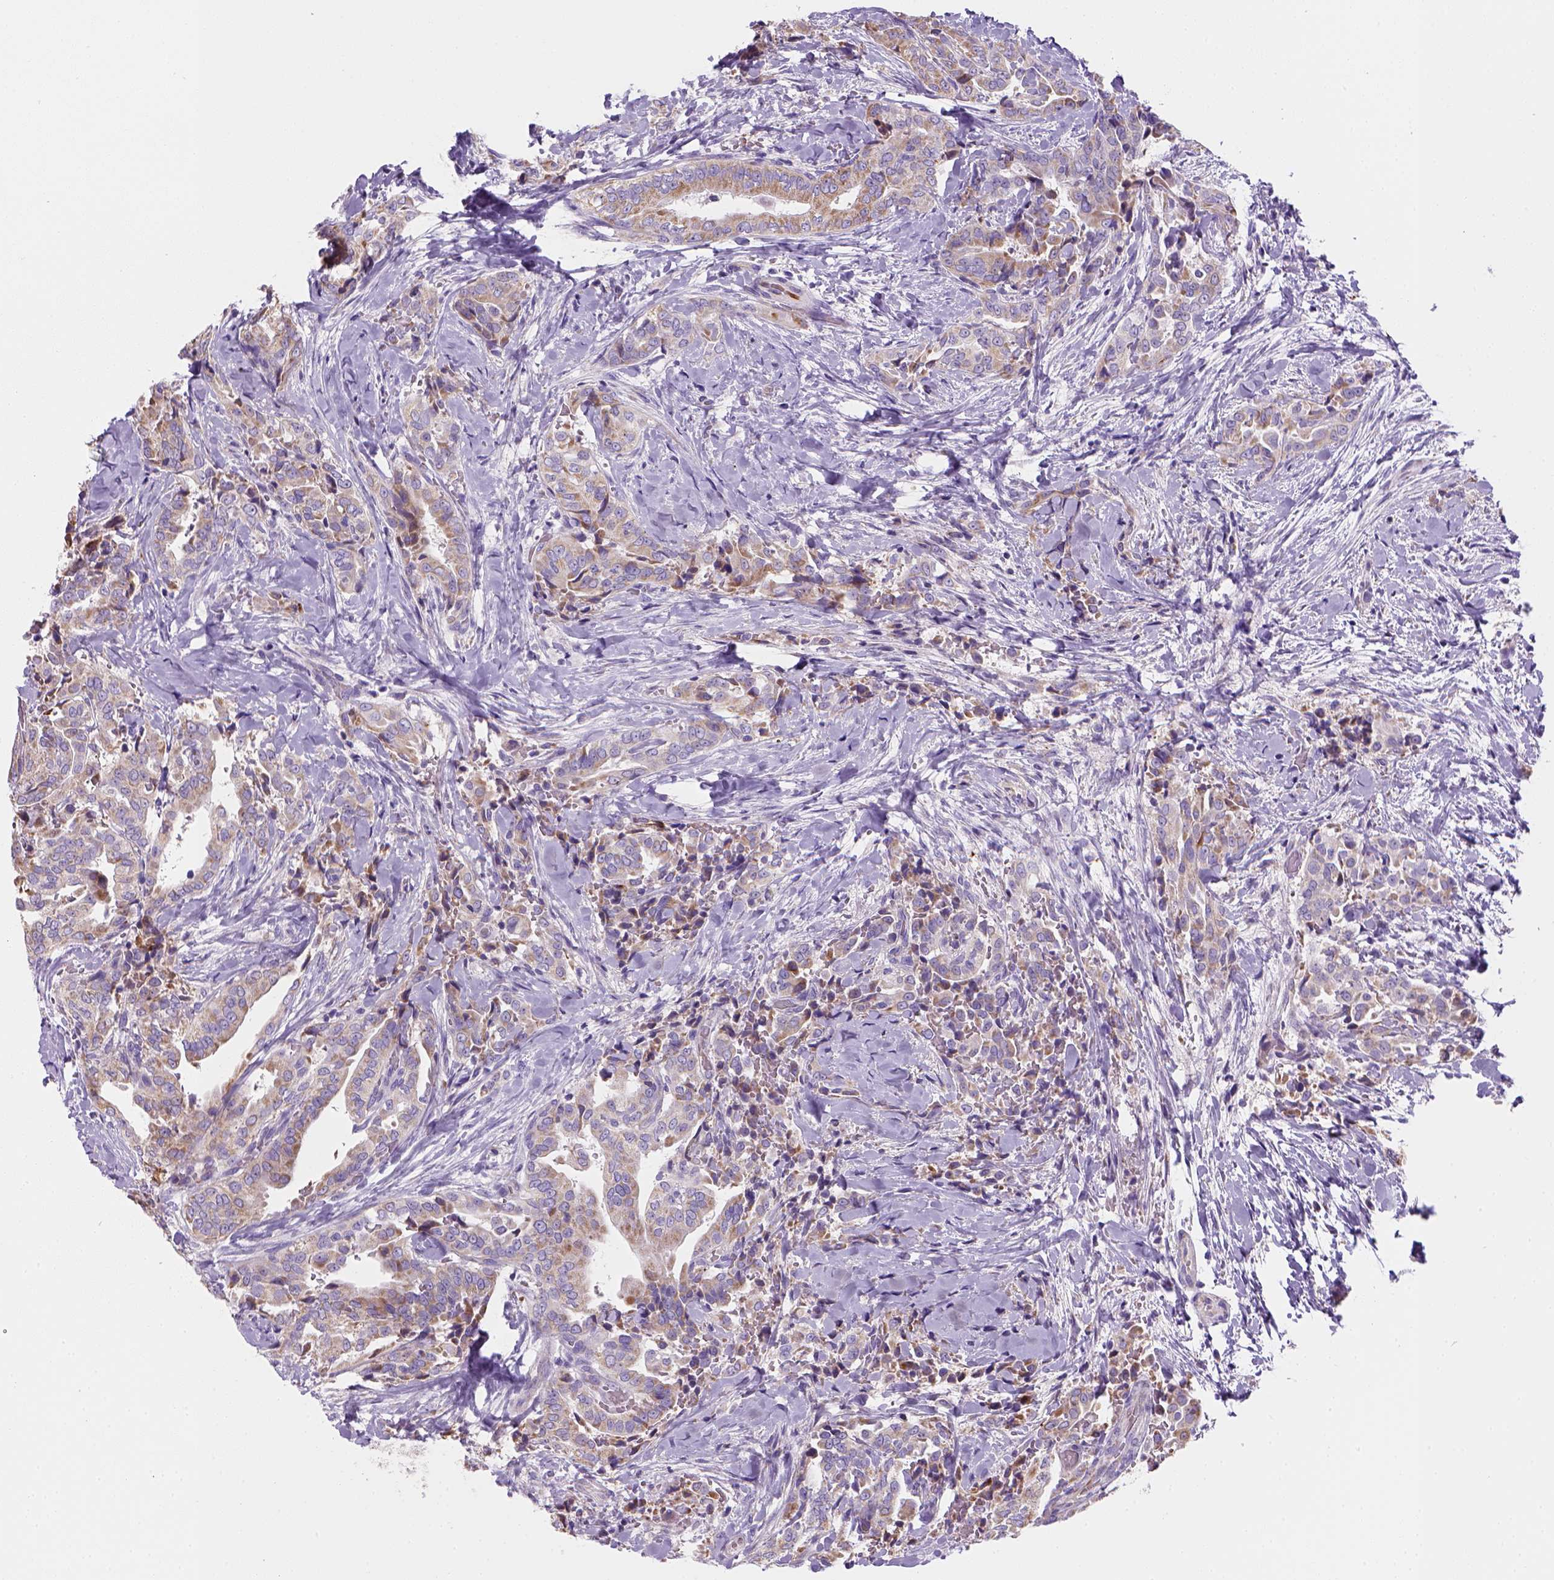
{"staining": {"intensity": "weak", "quantity": ">75%", "location": "cytoplasmic/membranous"}, "tissue": "thyroid cancer", "cell_type": "Tumor cells", "image_type": "cancer", "snomed": [{"axis": "morphology", "description": "Papillary adenocarcinoma, NOS"}, {"axis": "topography", "description": "Thyroid gland"}], "caption": "Protein expression analysis of papillary adenocarcinoma (thyroid) demonstrates weak cytoplasmic/membranous positivity in approximately >75% of tumor cells. The staining was performed using DAB to visualize the protein expression in brown, while the nuclei were stained in blue with hematoxylin (Magnification: 20x).", "gene": "CES2", "patient": {"sex": "male", "age": 61}}